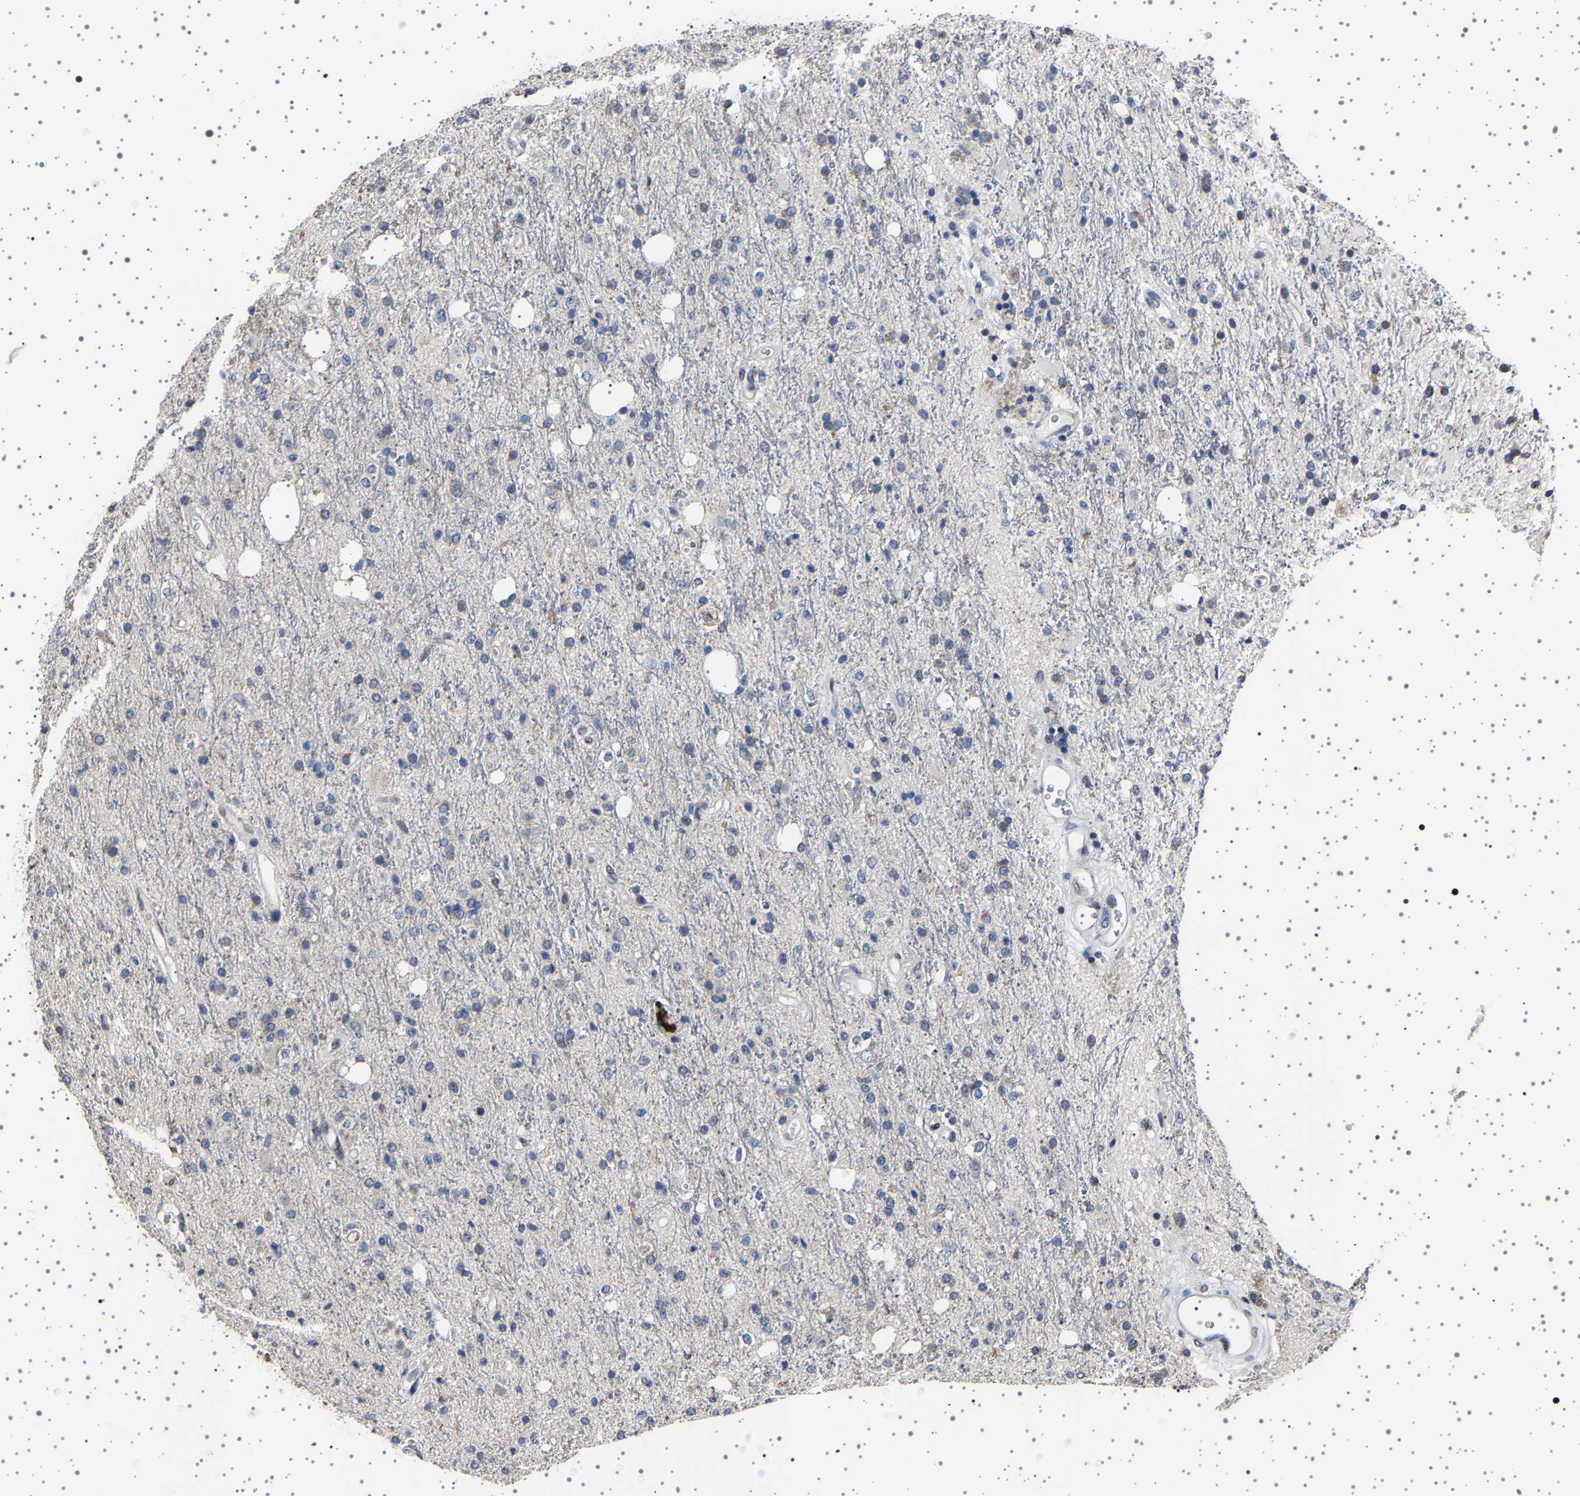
{"staining": {"intensity": "negative", "quantity": "none", "location": "none"}, "tissue": "glioma", "cell_type": "Tumor cells", "image_type": "cancer", "snomed": [{"axis": "morphology", "description": "Glioma, malignant, High grade"}, {"axis": "topography", "description": "Brain"}], "caption": "This is an IHC image of malignant glioma (high-grade). There is no positivity in tumor cells.", "gene": "IL10RB", "patient": {"sex": "male", "age": 47}}